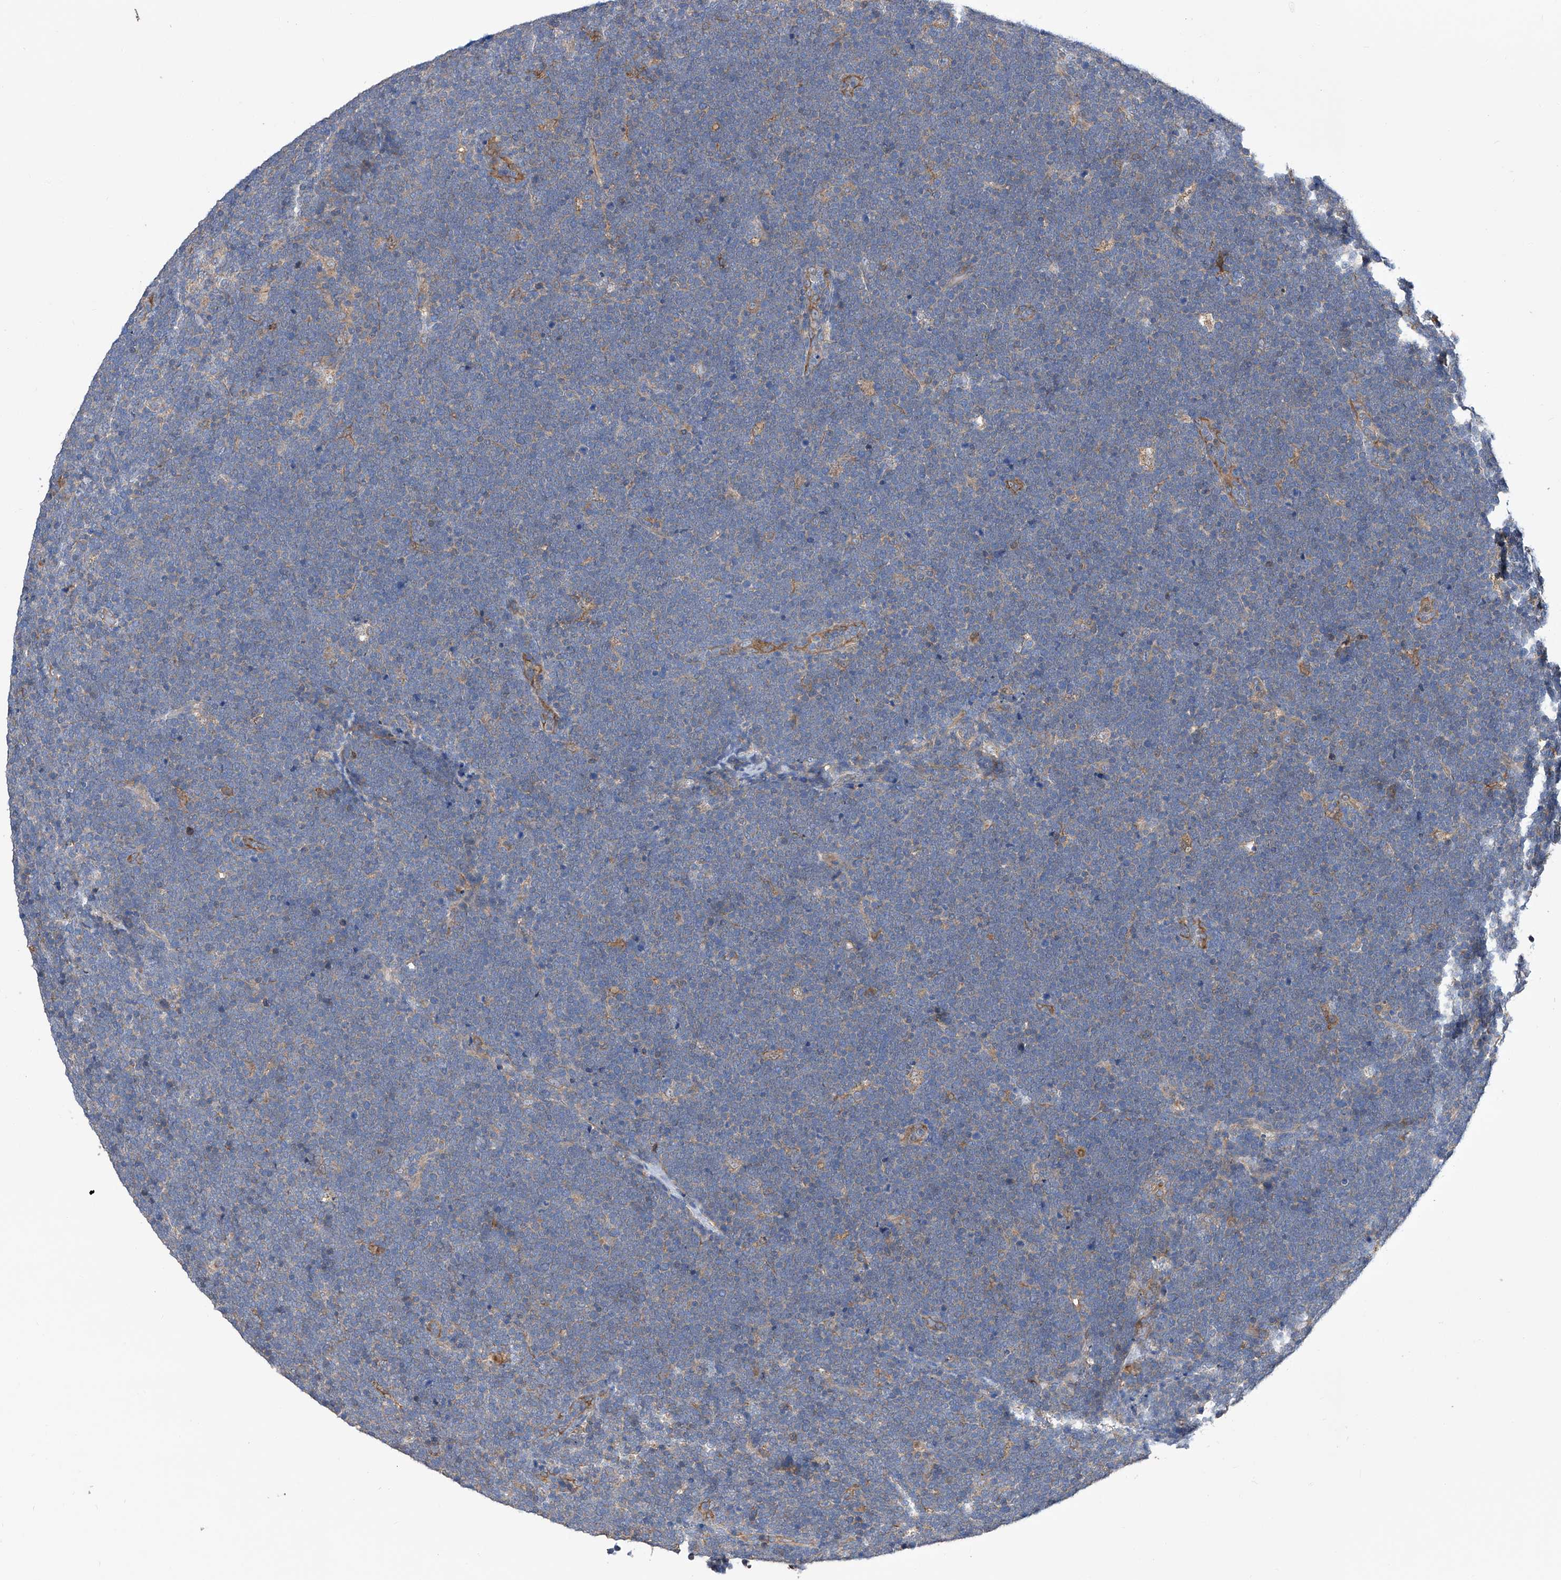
{"staining": {"intensity": "weak", "quantity": "<25%", "location": "cytoplasmic/membranous"}, "tissue": "lymphoma", "cell_type": "Tumor cells", "image_type": "cancer", "snomed": [{"axis": "morphology", "description": "Malignant lymphoma, non-Hodgkin's type, High grade"}, {"axis": "topography", "description": "Lymph node"}], "caption": "Immunohistochemistry photomicrograph of human high-grade malignant lymphoma, non-Hodgkin's type stained for a protein (brown), which shows no expression in tumor cells.", "gene": "SPATA20", "patient": {"sex": "male", "age": 13}}